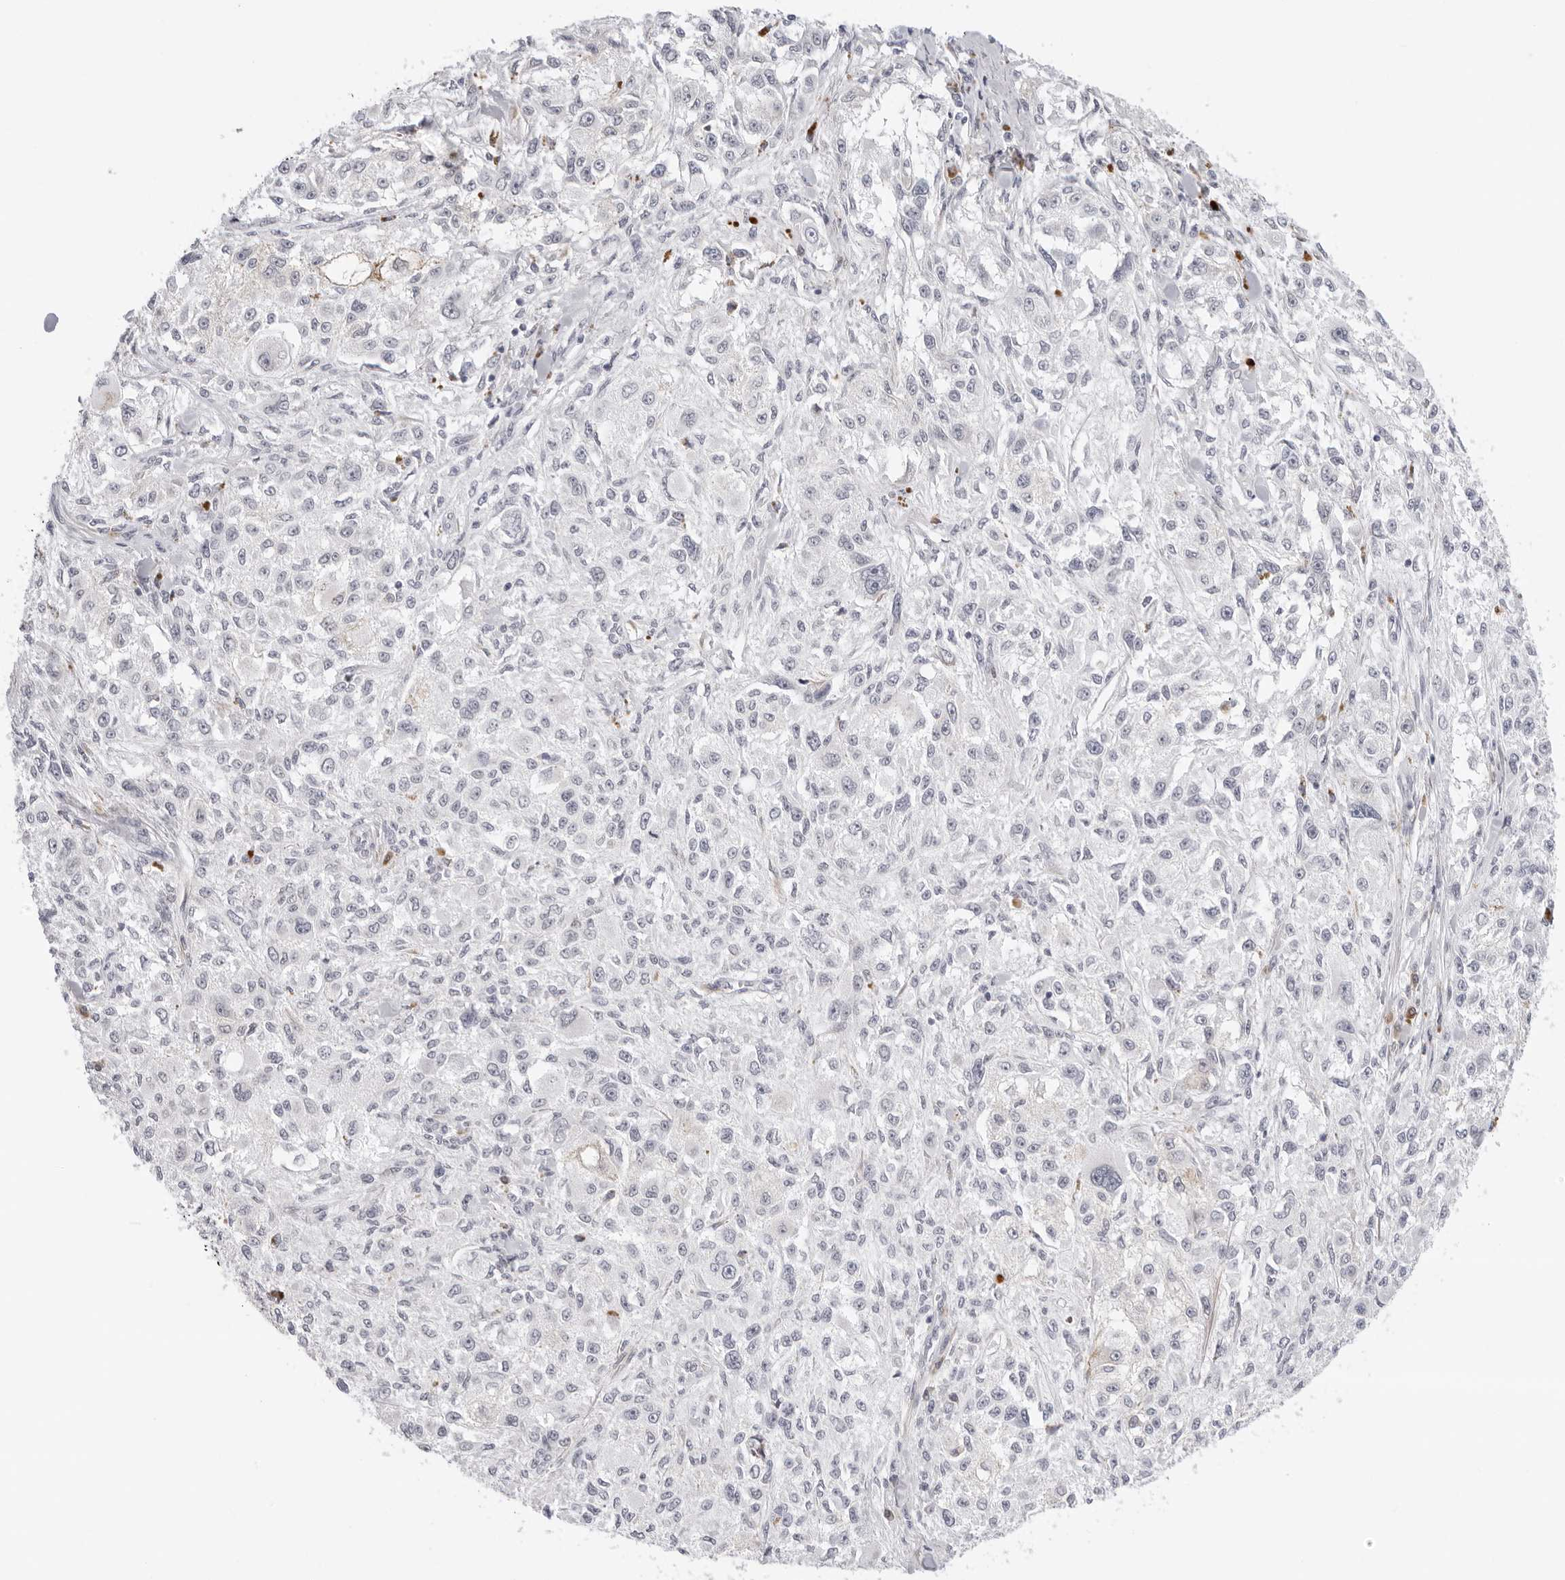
{"staining": {"intensity": "negative", "quantity": "none", "location": "none"}, "tissue": "melanoma", "cell_type": "Tumor cells", "image_type": "cancer", "snomed": [{"axis": "morphology", "description": "Necrosis, NOS"}, {"axis": "morphology", "description": "Malignant melanoma, NOS"}, {"axis": "topography", "description": "Skin"}], "caption": "IHC image of neoplastic tissue: melanoma stained with DAB (3,3'-diaminobenzidine) demonstrates no significant protein staining in tumor cells.", "gene": "EDN2", "patient": {"sex": "female", "age": 87}}